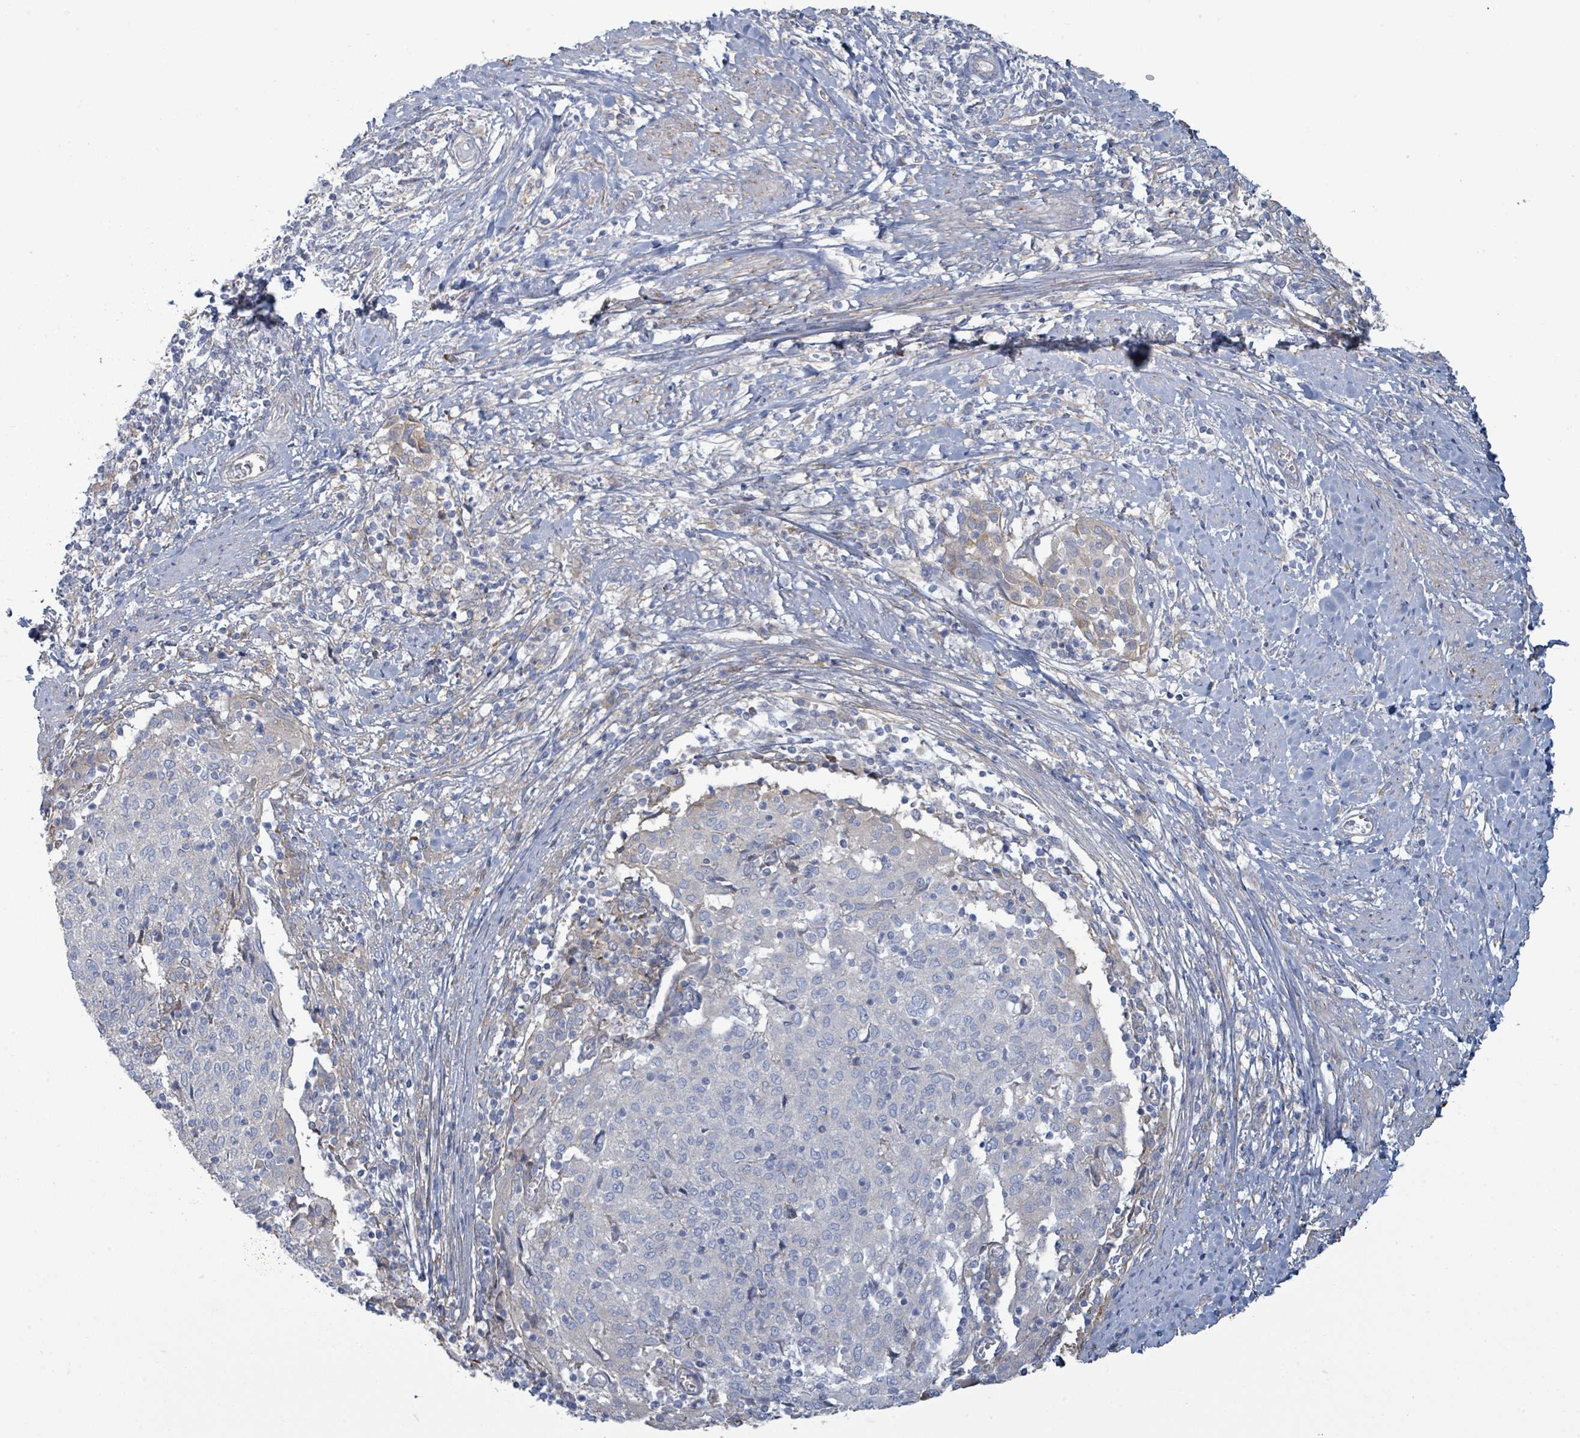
{"staining": {"intensity": "negative", "quantity": "none", "location": "none"}, "tissue": "cervical cancer", "cell_type": "Tumor cells", "image_type": "cancer", "snomed": [{"axis": "morphology", "description": "Squamous cell carcinoma, NOS"}, {"axis": "topography", "description": "Cervix"}], "caption": "Image shows no protein expression in tumor cells of squamous cell carcinoma (cervical) tissue.", "gene": "COL13A1", "patient": {"sex": "female", "age": 52}}